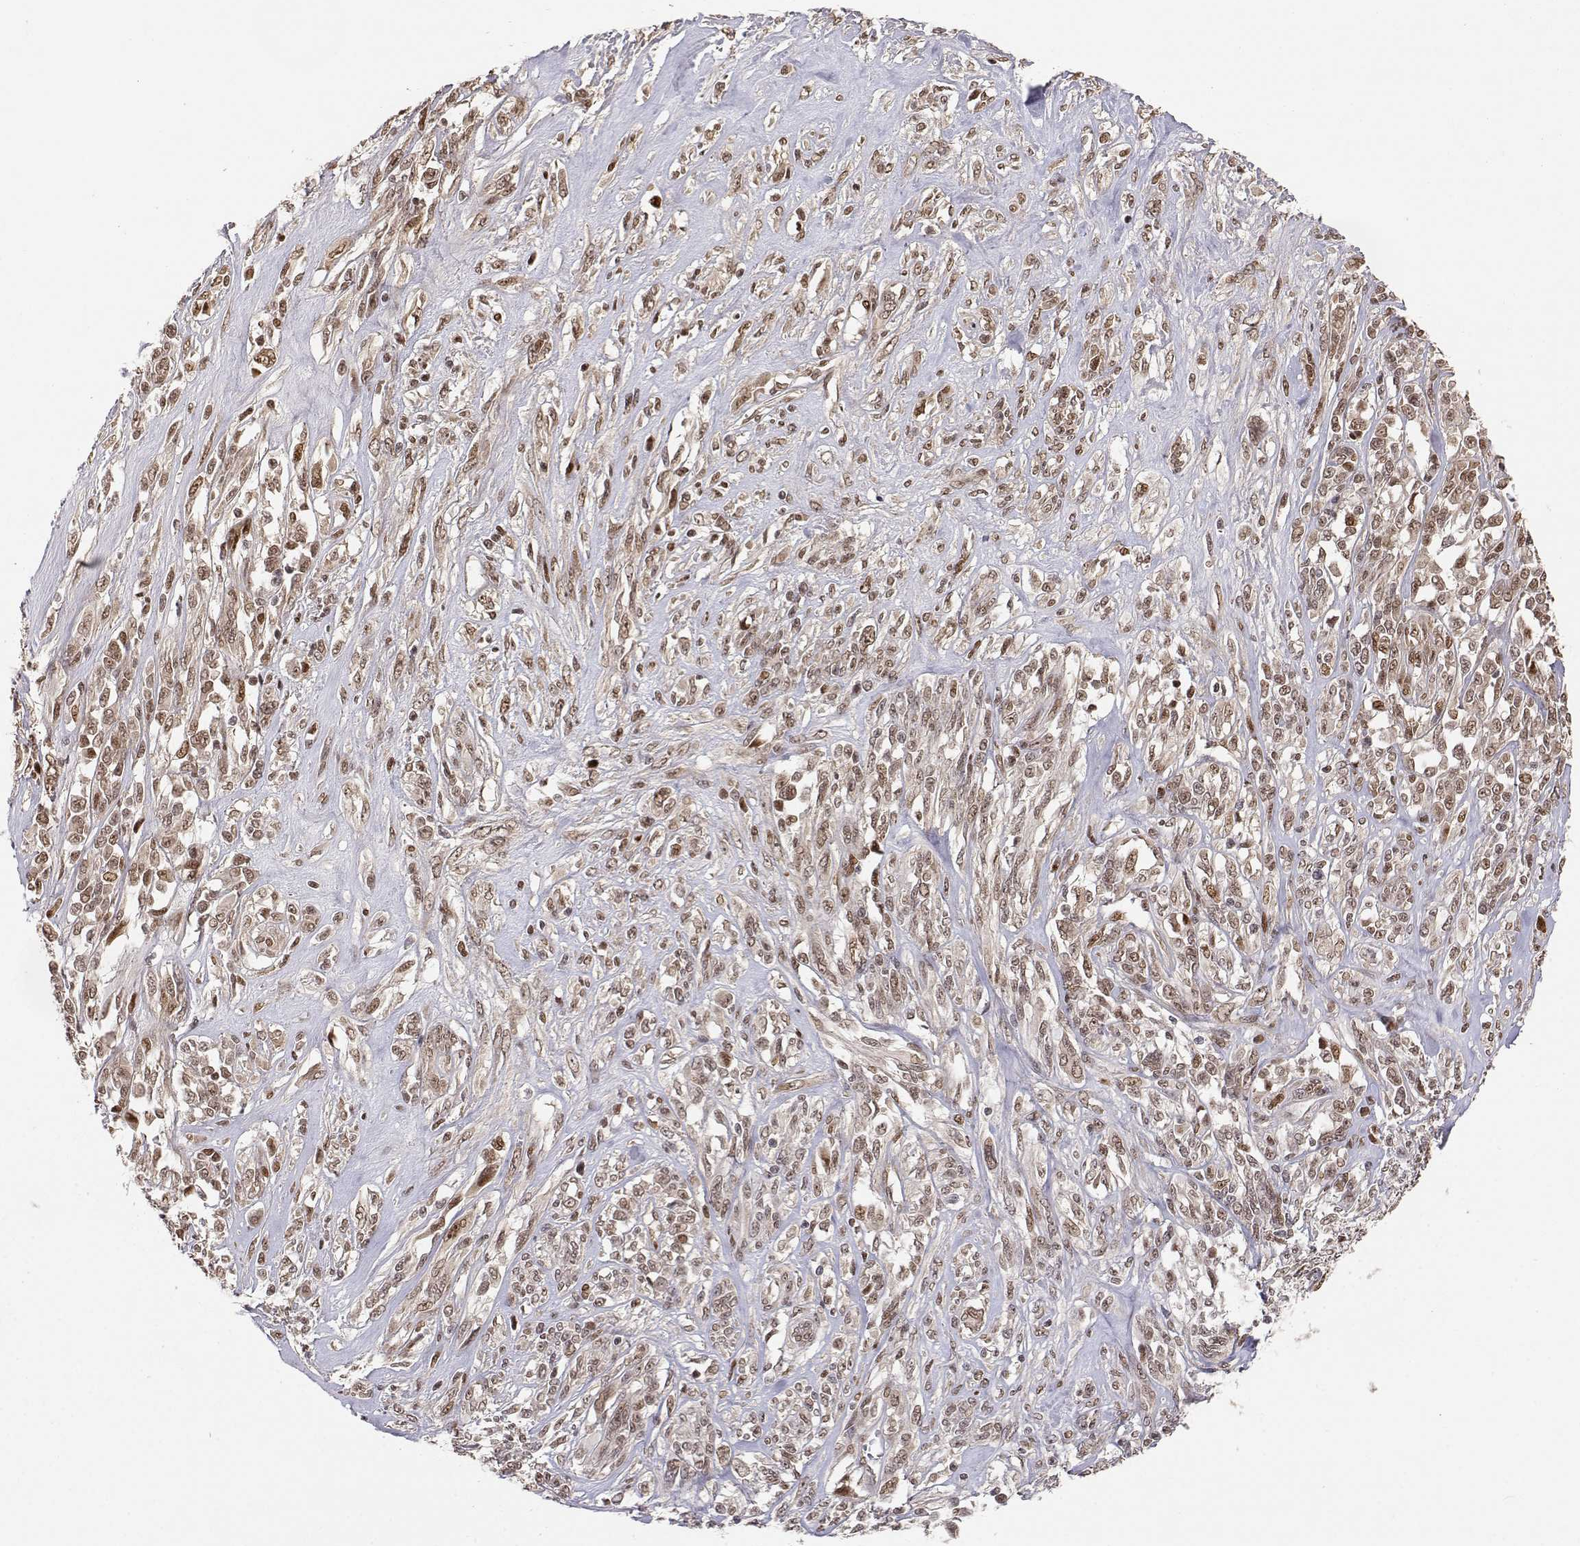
{"staining": {"intensity": "strong", "quantity": "<25%", "location": "nuclear"}, "tissue": "melanoma", "cell_type": "Tumor cells", "image_type": "cancer", "snomed": [{"axis": "morphology", "description": "Malignant melanoma, NOS"}, {"axis": "topography", "description": "Skin"}], "caption": "DAB immunohistochemical staining of human malignant melanoma reveals strong nuclear protein expression in about <25% of tumor cells.", "gene": "BRCA1", "patient": {"sex": "female", "age": 91}}